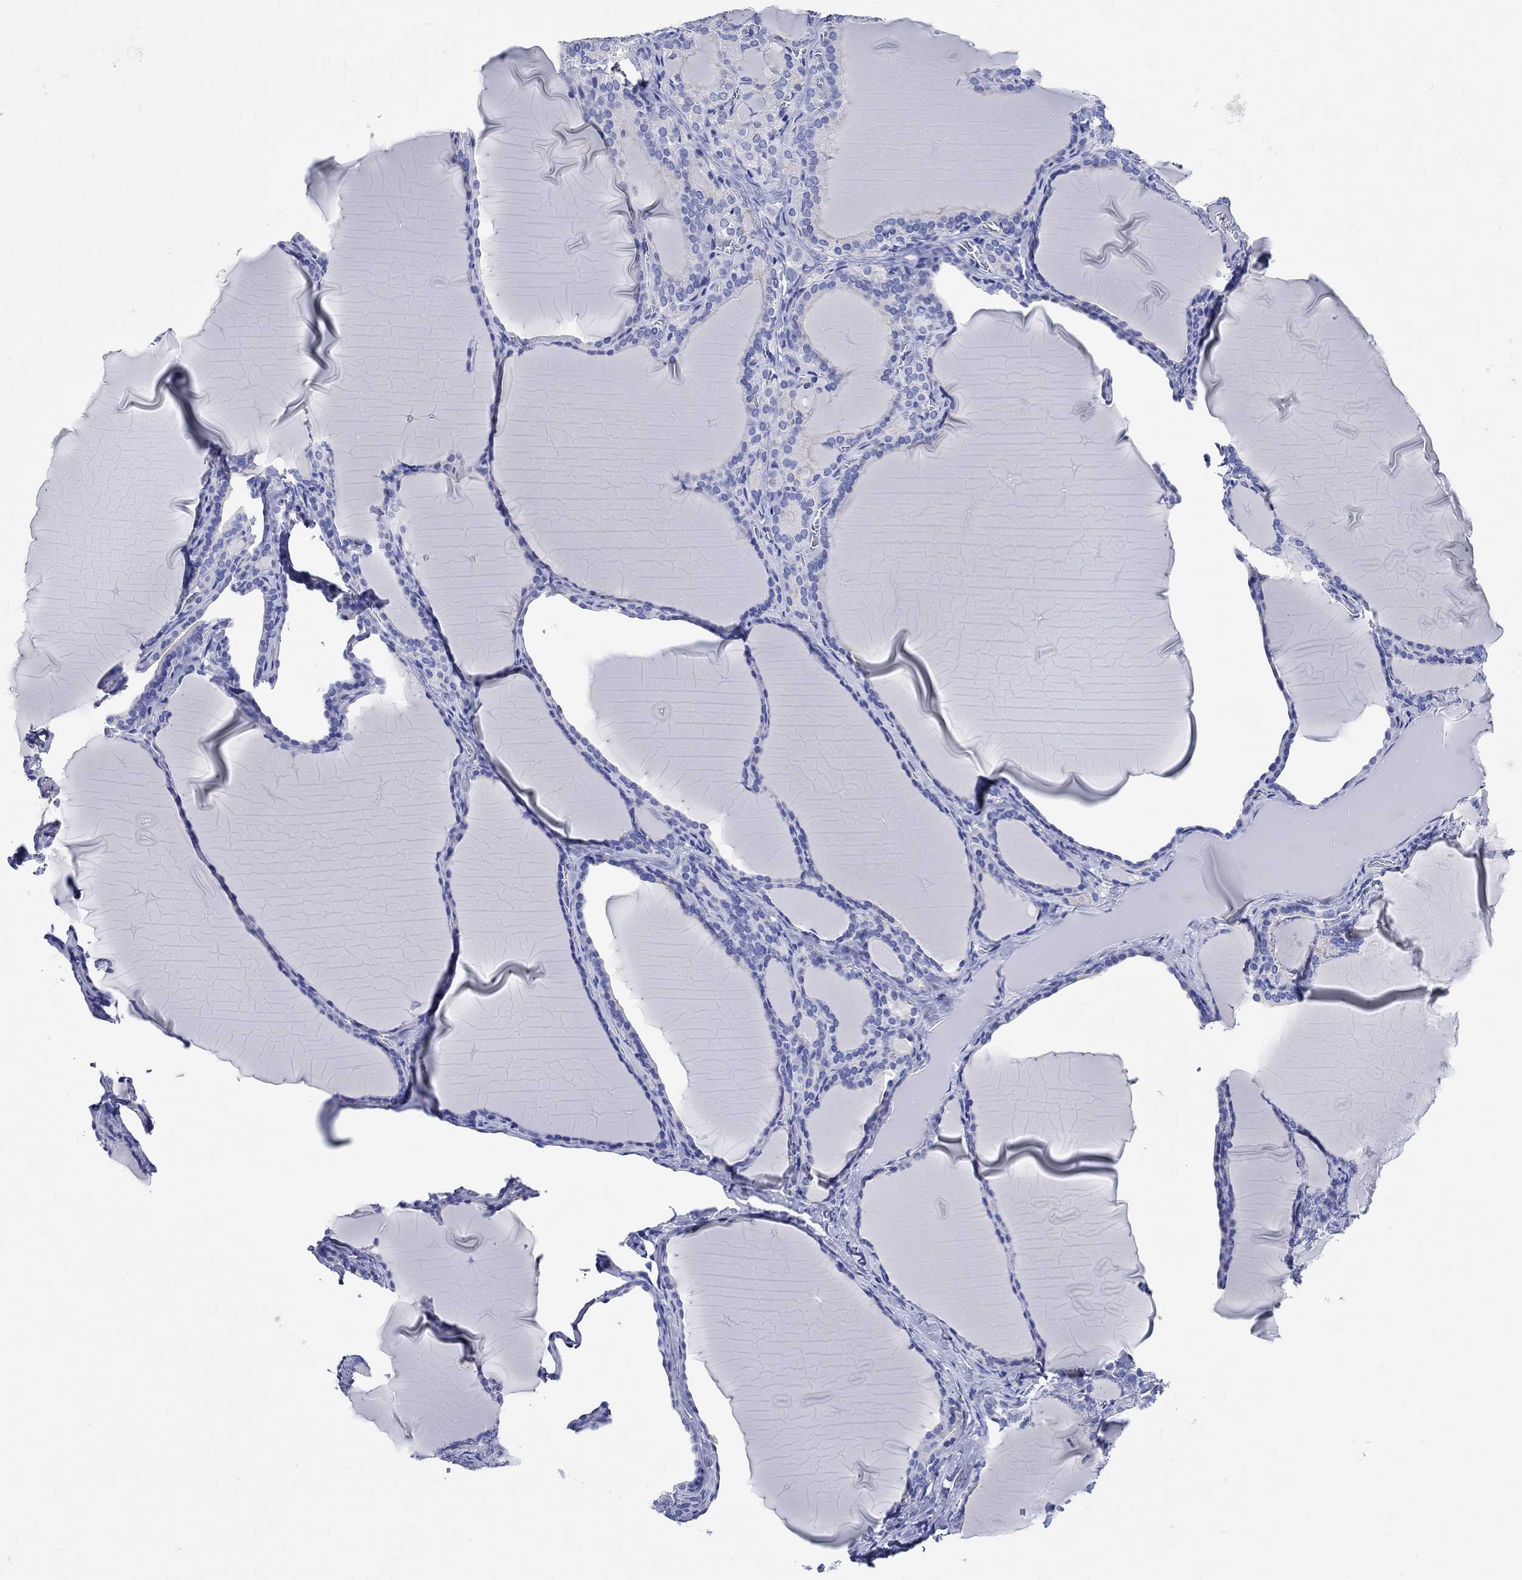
{"staining": {"intensity": "negative", "quantity": "none", "location": "none"}, "tissue": "thyroid gland", "cell_type": "Glandular cells", "image_type": "normal", "snomed": [{"axis": "morphology", "description": "Normal tissue, NOS"}, {"axis": "morphology", "description": "Hyperplasia, NOS"}, {"axis": "topography", "description": "Thyroid gland"}], "caption": "Immunohistochemistry (IHC) histopathology image of unremarkable thyroid gland: human thyroid gland stained with DAB (3,3'-diaminobenzidine) reveals no significant protein positivity in glandular cells.", "gene": "SHISA4", "patient": {"sex": "female", "age": 27}}